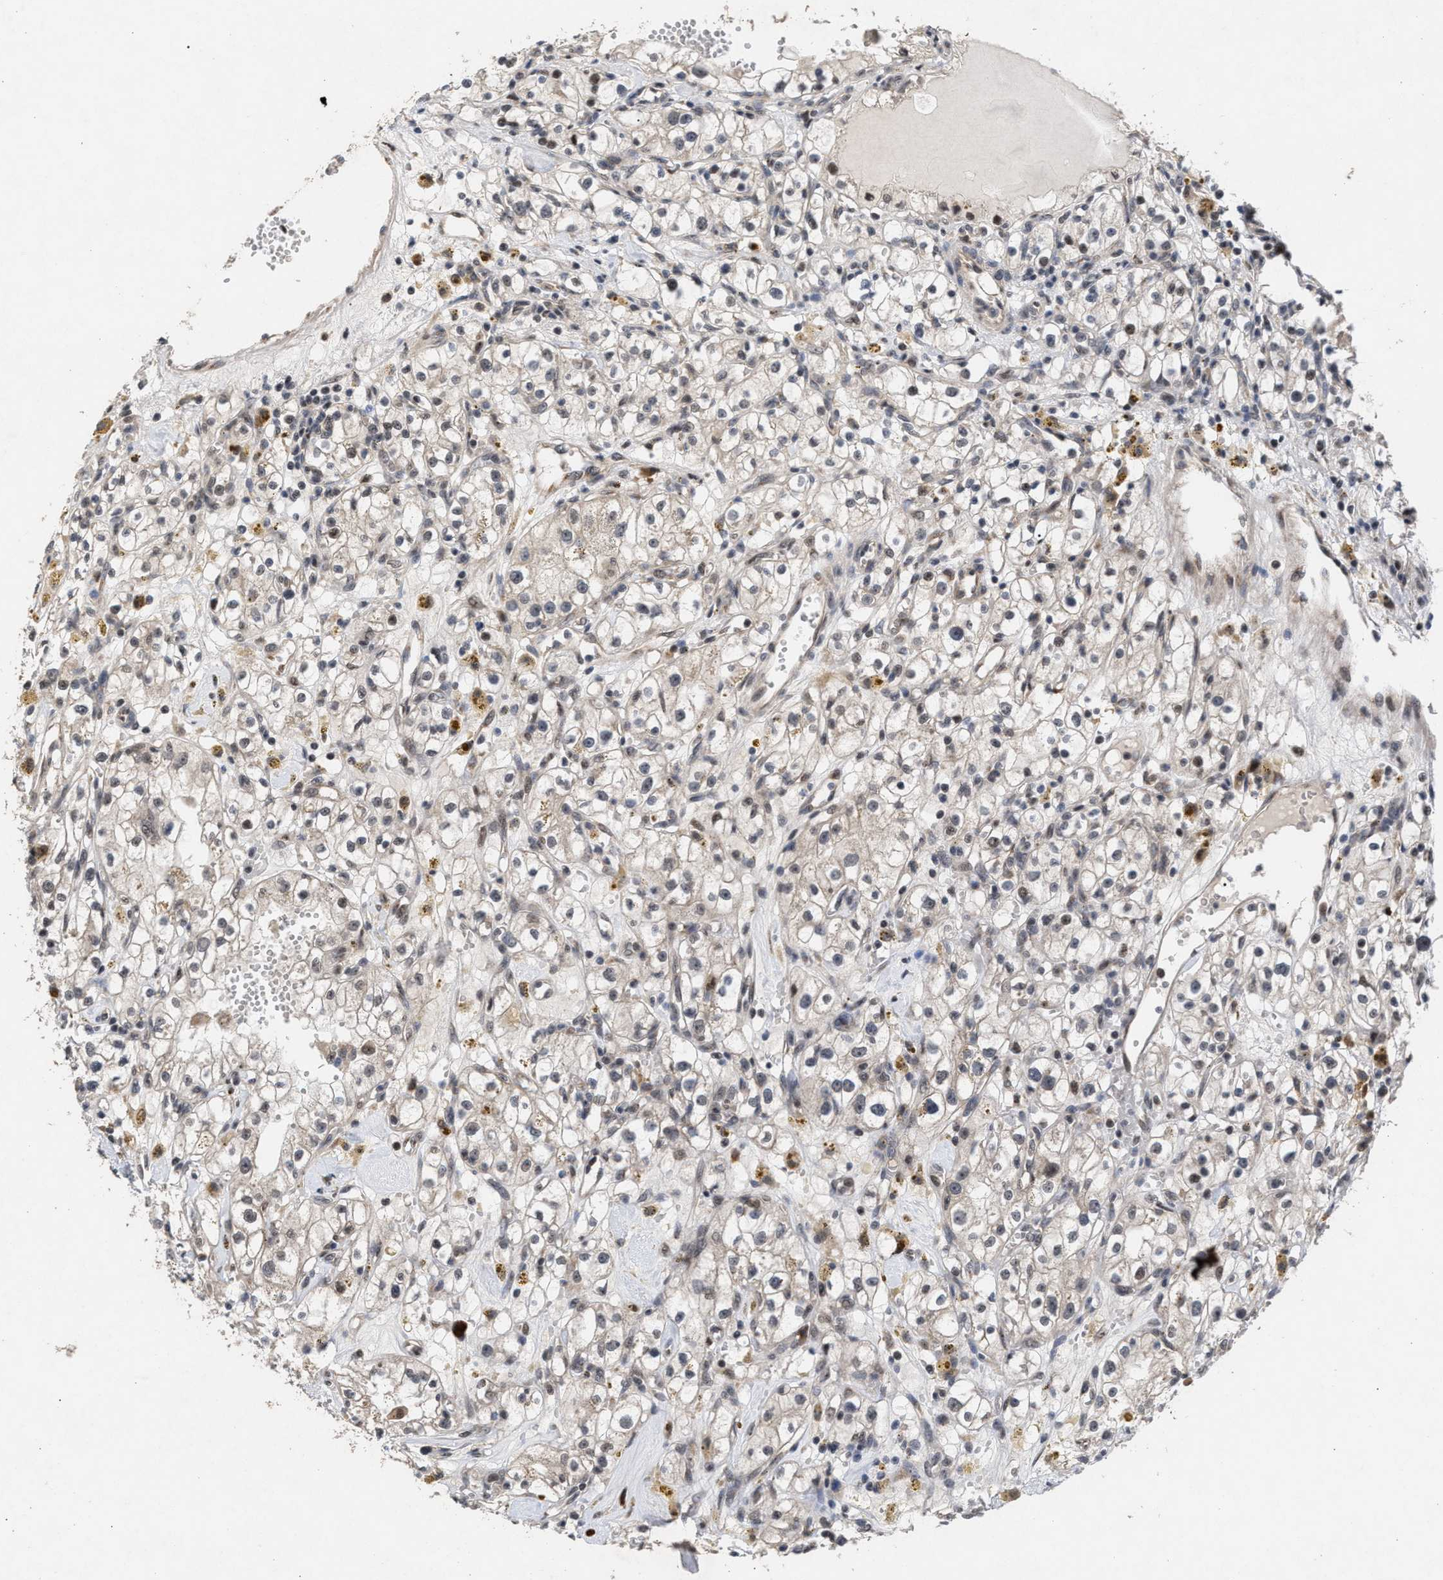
{"staining": {"intensity": "negative", "quantity": "none", "location": "none"}, "tissue": "renal cancer", "cell_type": "Tumor cells", "image_type": "cancer", "snomed": [{"axis": "morphology", "description": "Adenocarcinoma, NOS"}, {"axis": "topography", "description": "Kidney"}], "caption": "This histopathology image is of renal cancer stained with IHC to label a protein in brown with the nuclei are counter-stained blue. There is no staining in tumor cells. (IHC, brightfield microscopy, high magnification).", "gene": "MKNK2", "patient": {"sex": "male", "age": 56}}